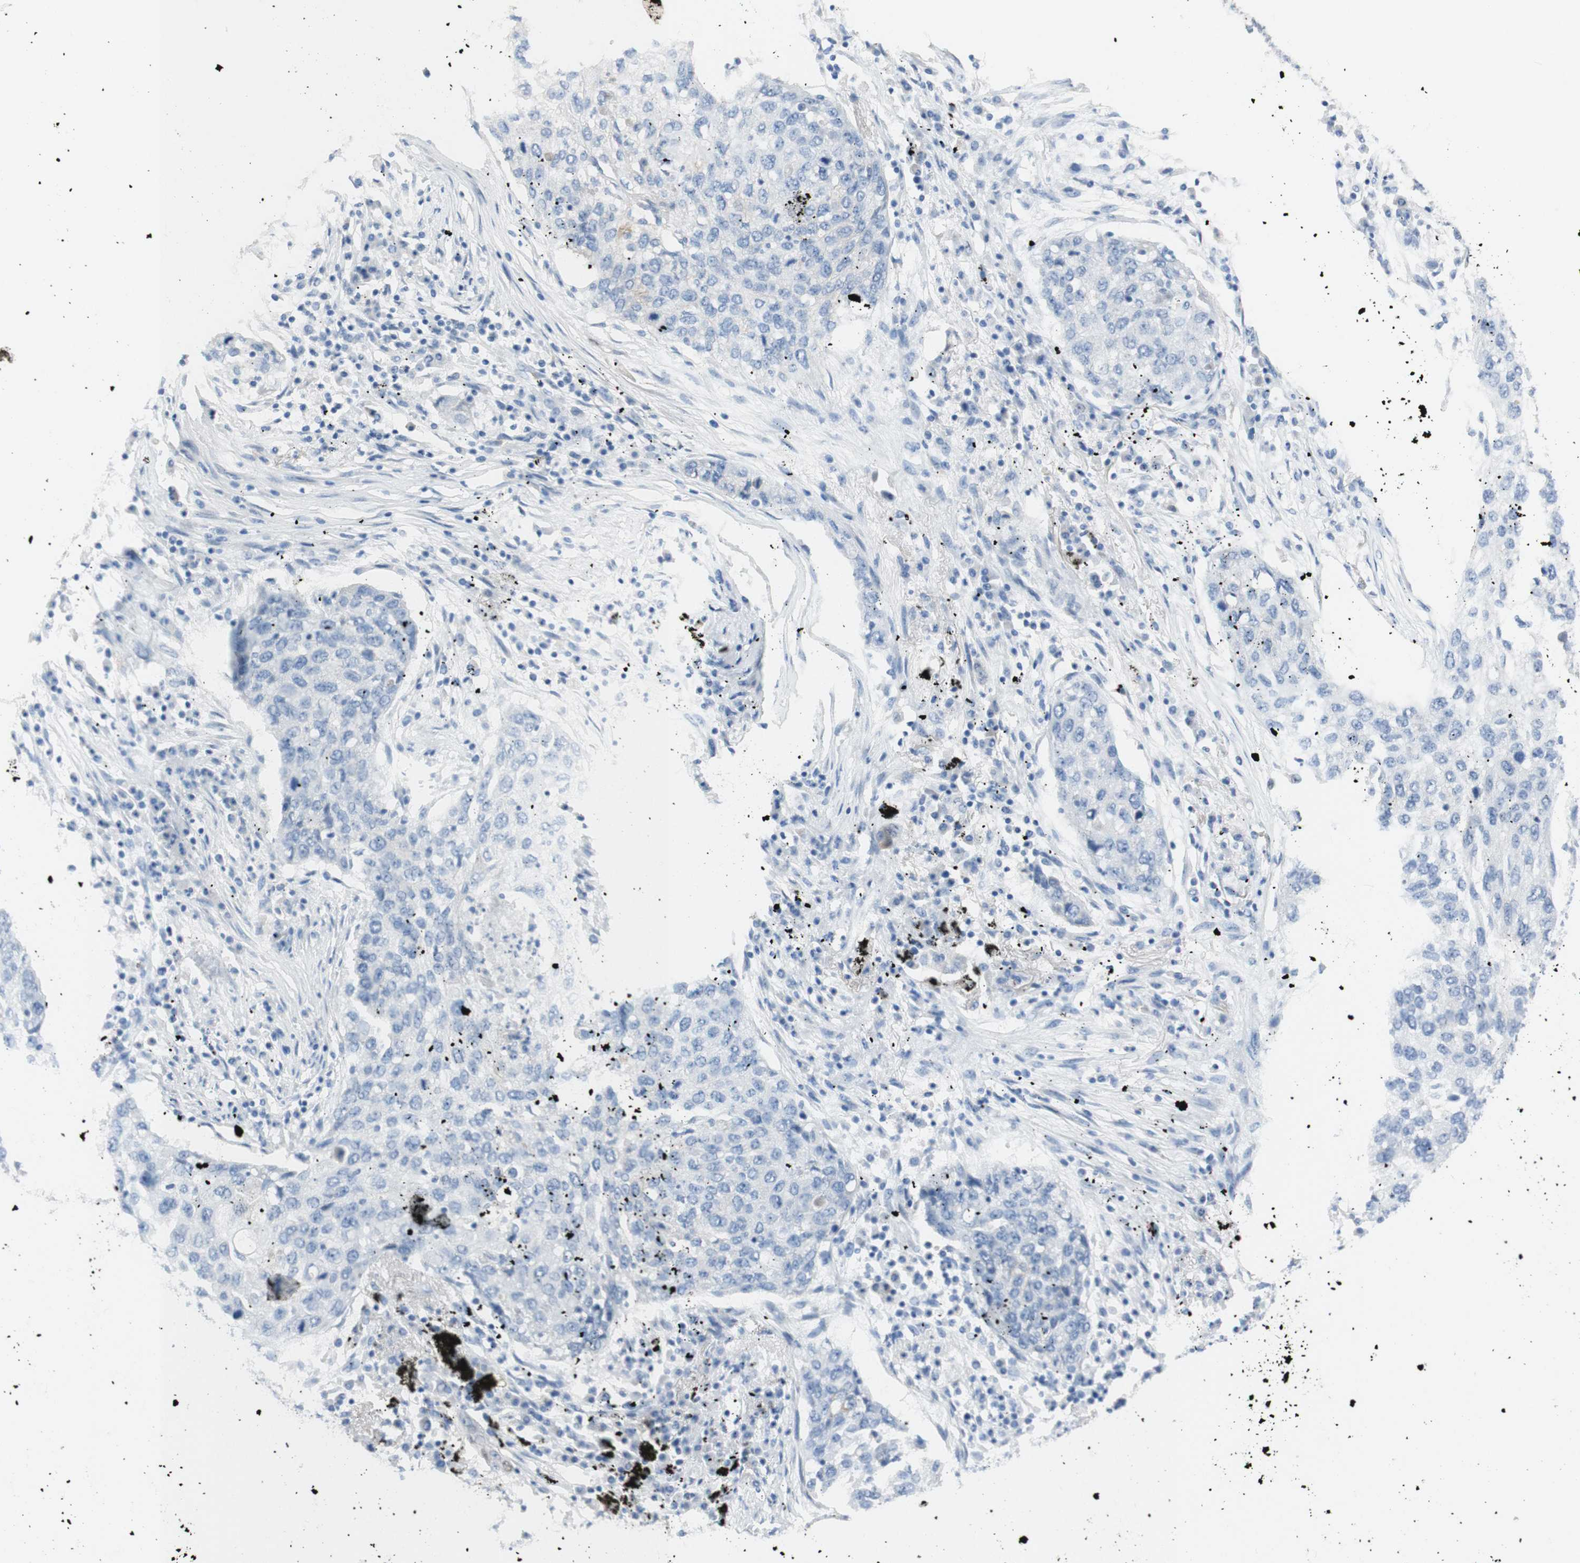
{"staining": {"intensity": "negative", "quantity": "none", "location": "none"}, "tissue": "lung cancer", "cell_type": "Tumor cells", "image_type": "cancer", "snomed": [{"axis": "morphology", "description": "Squamous cell carcinoma, NOS"}, {"axis": "topography", "description": "Lung"}], "caption": "Immunohistochemistry (IHC) image of neoplastic tissue: human lung cancer stained with DAB (3,3'-diaminobenzidine) demonstrates no significant protein positivity in tumor cells.", "gene": "POLR2J3", "patient": {"sex": "female", "age": 63}}